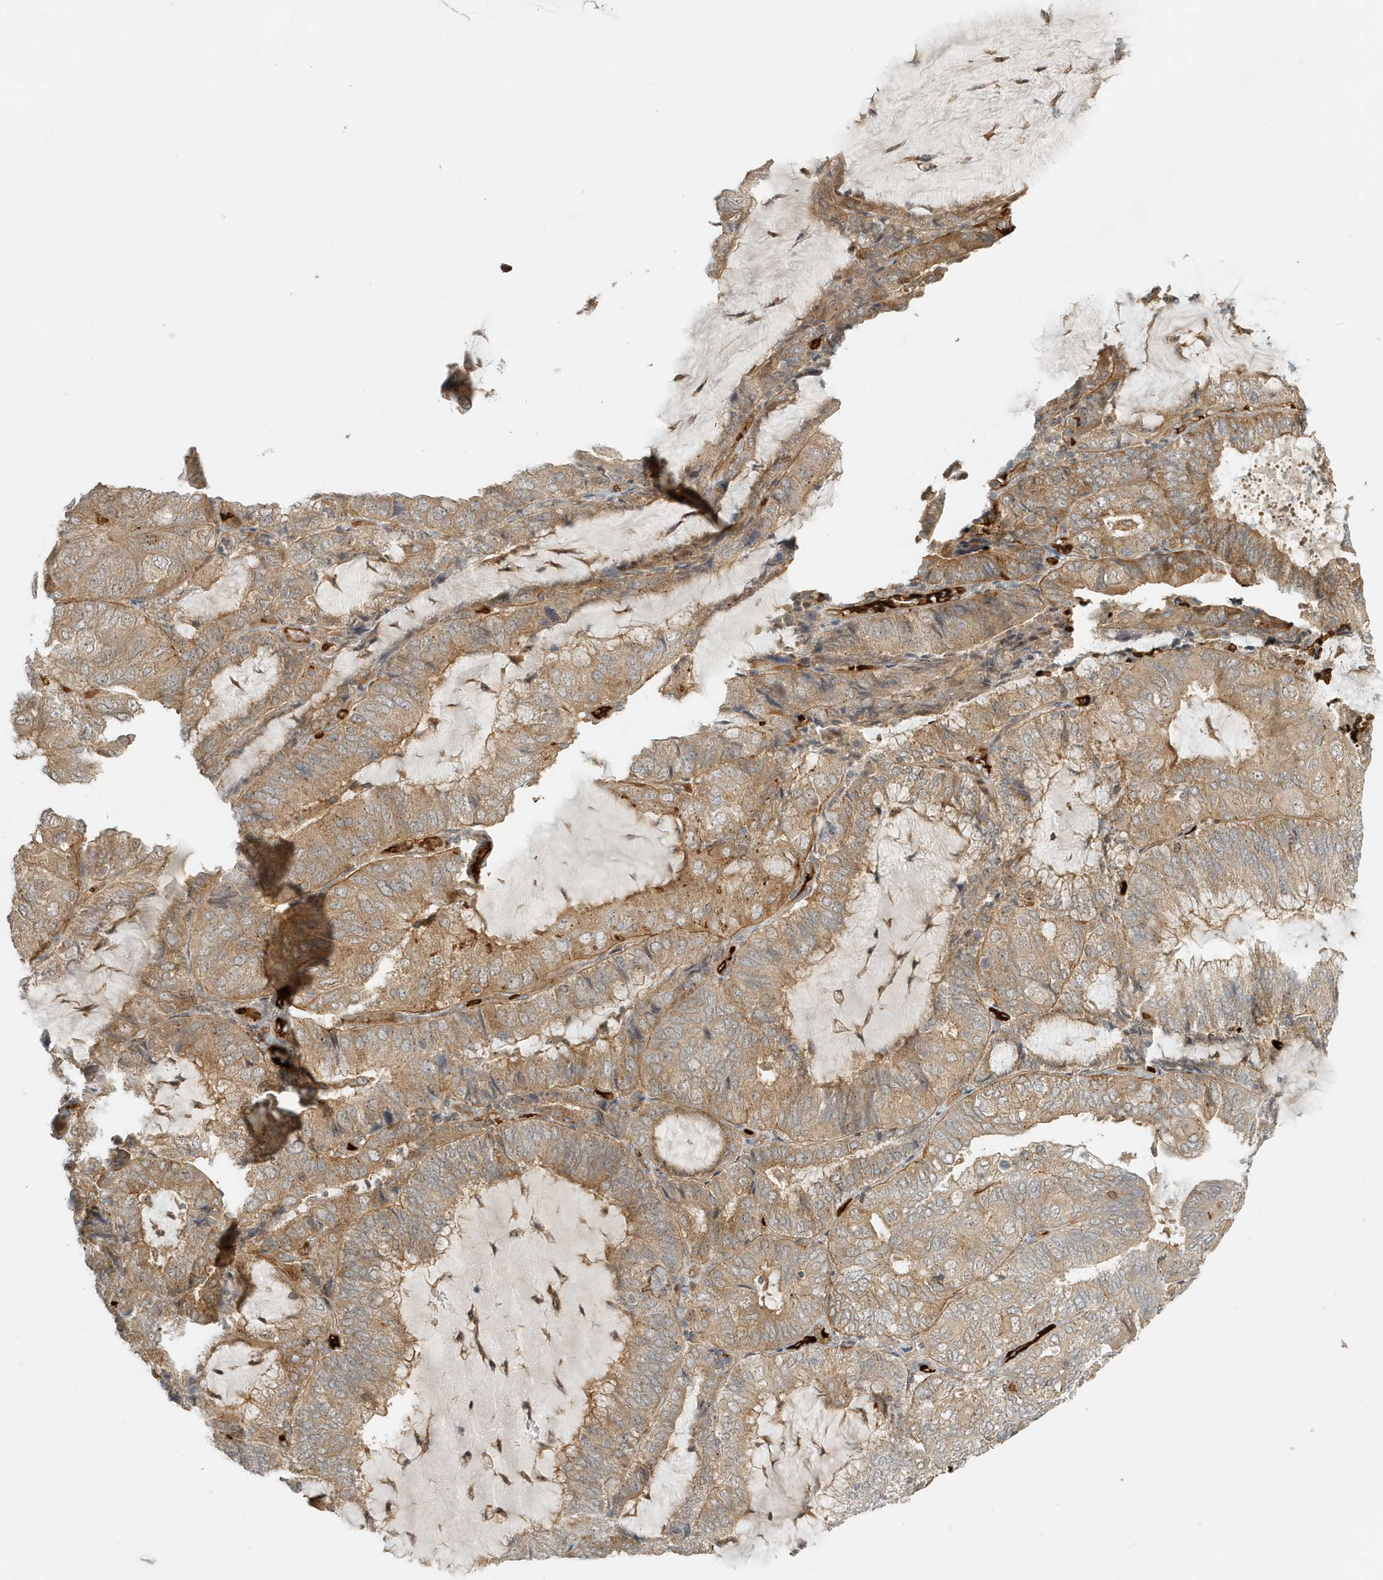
{"staining": {"intensity": "weak", "quantity": ">75%", "location": "cytoplasmic/membranous"}, "tissue": "endometrial cancer", "cell_type": "Tumor cells", "image_type": "cancer", "snomed": [{"axis": "morphology", "description": "Adenocarcinoma, NOS"}, {"axis": "topography", "description": "Endometrium"}], "caption": "Immunohistochemical staining of endometrial adenocarcinoma displays weak cytoplasmic/membranous protein expression in approximately >75% of tumor cells.", "gene": "FYCO1", "patient": {"sex": "female", "age": 81}}